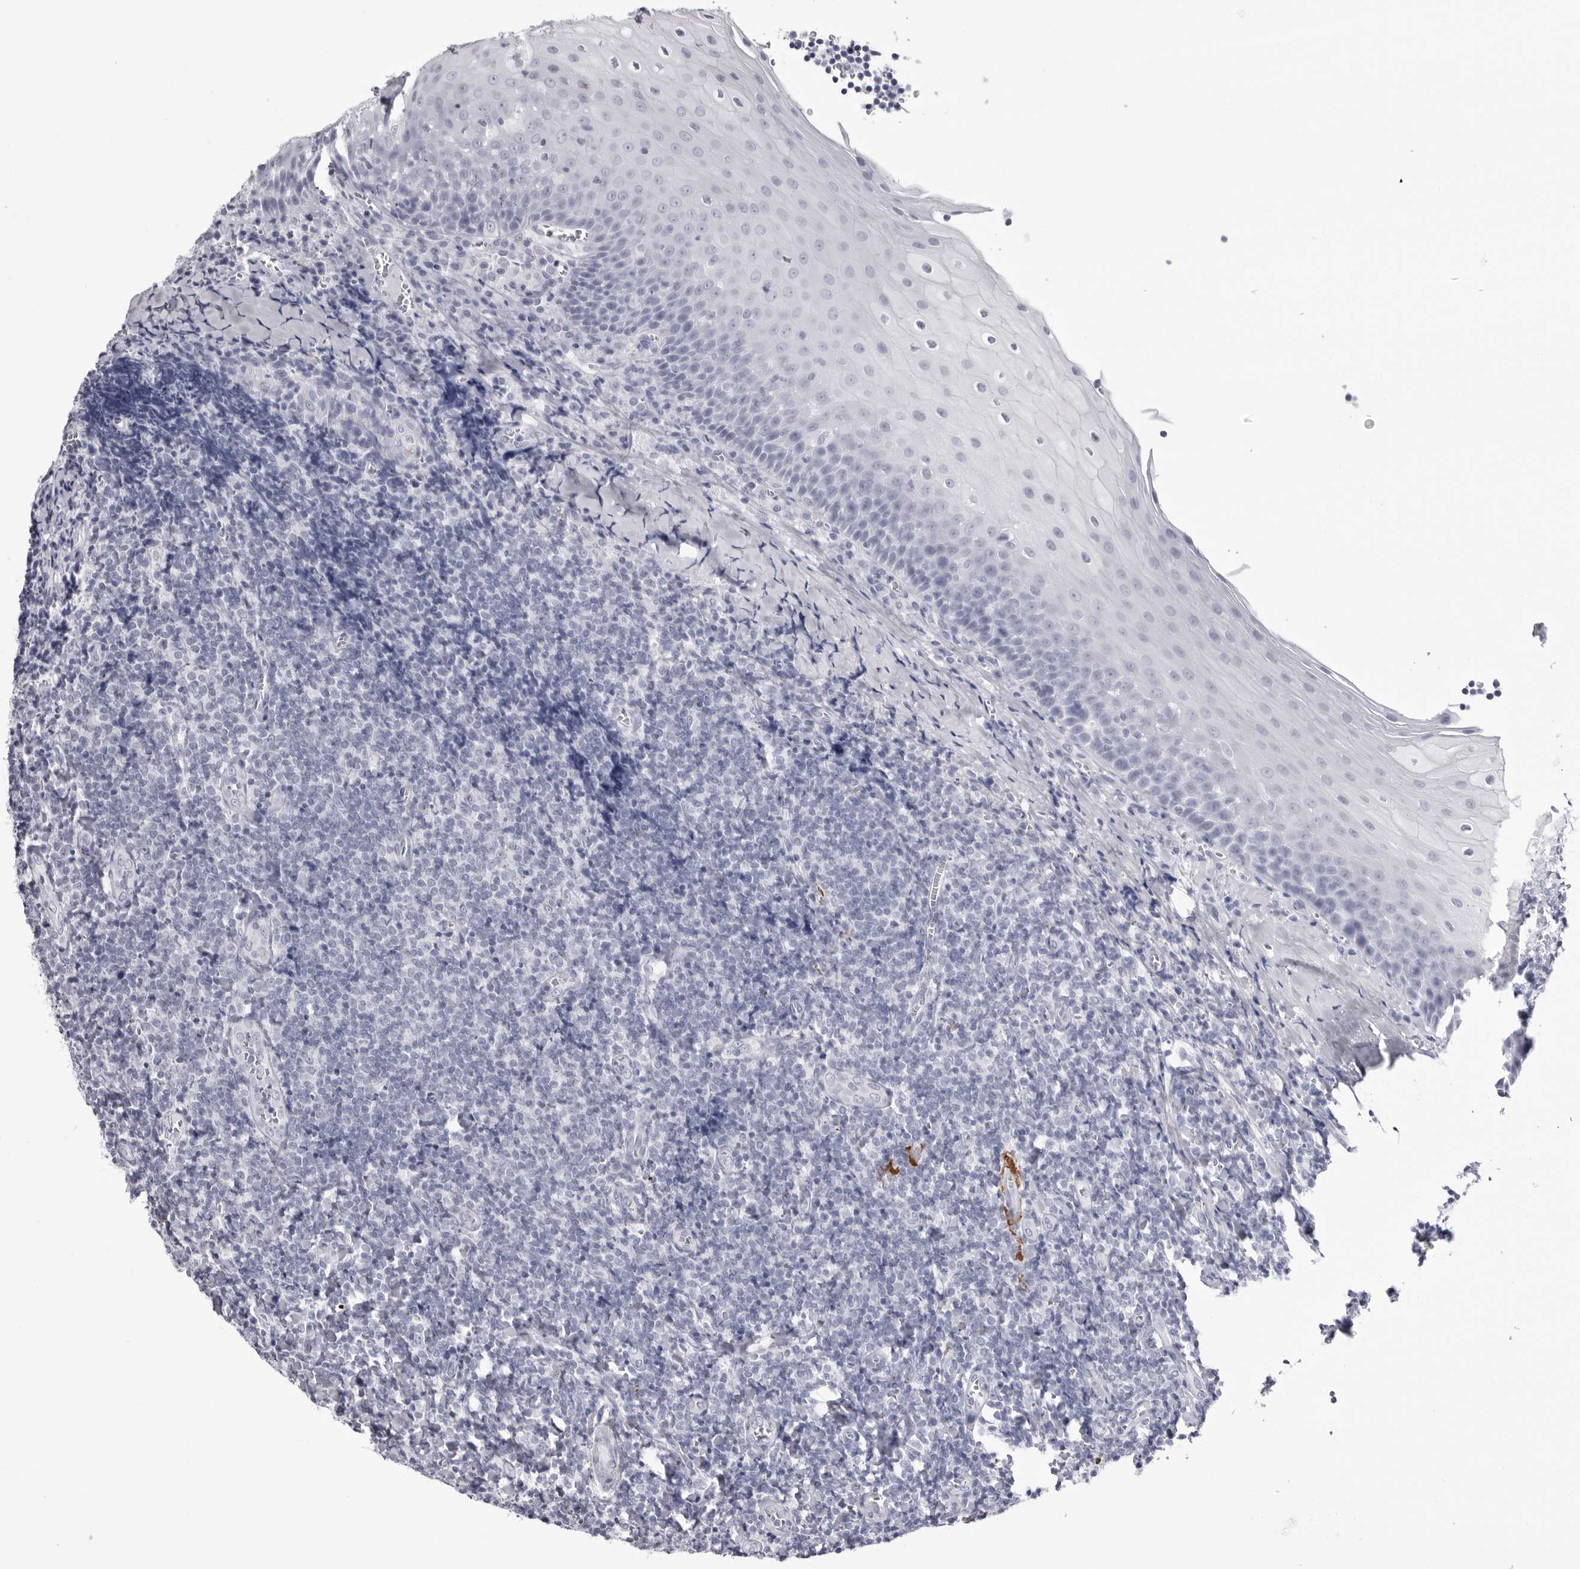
{"staining": {"intensity": "negative", "quantity": "none", "location": "none"}, "tissue": "tonsil", "cell_type": "Germinal center cells", "image_type": "normal", "snomed": [{"axis": "morphology", "description": "Normal tissue, NOS"}, {"axis": "topography", "description": "Tonsil"}], "caption": "Tonsil stained for a protein using immunohistochemistry (IHC) reveals no expression germinal center cells.", "gene": "COL26A1", "patient": {"sex": "male", "age": 27}}